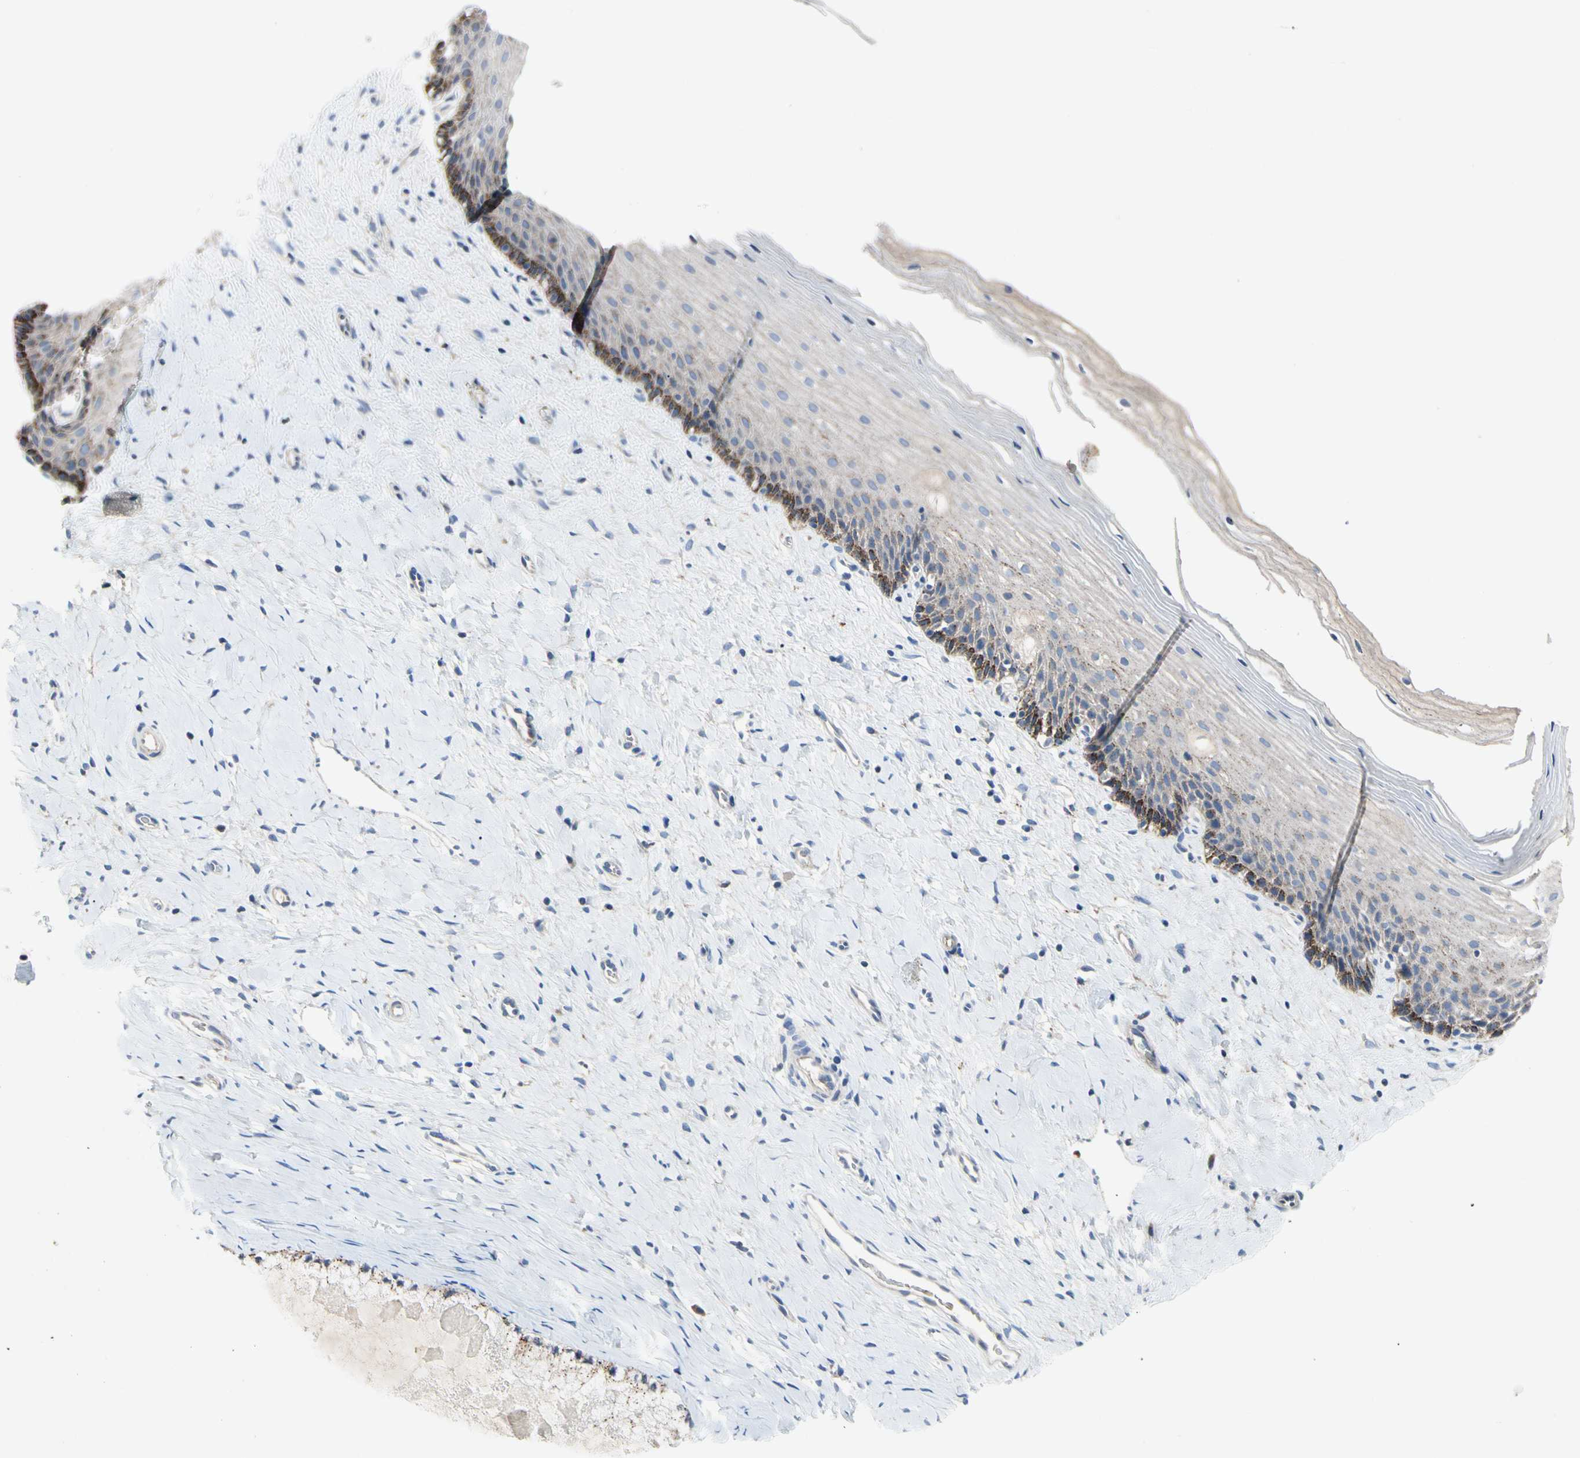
{"staining": {"intensity": "moderate", "quantity": ">75%", "location": "cytoplasmic/membranous"}, "tissue": "cervix", "cell_type": "Glandular cells", "image_type": "normal", "snomed": [{"axis": "morphology", "description": "Normal tissue, NOS"}, {"axis": "topography", "description": "Cervix"}], "caption": "High-magnification brightfield microscopy of unremarkable cervix stained with DAB (3,3'-diaminobenzidine) (brown) and counterstained with hematoxylin (blue). glandular cells exhibit moderate cytoplasmic/membranous expression is seen in about>75% of cells. The staining is performed using DAB brown chromogen to label protein expression. The nuclei are counter-stained blue using hematoxylin.", "gene": "RETSAT", "patient": {"sex": "female", "age": 39}}